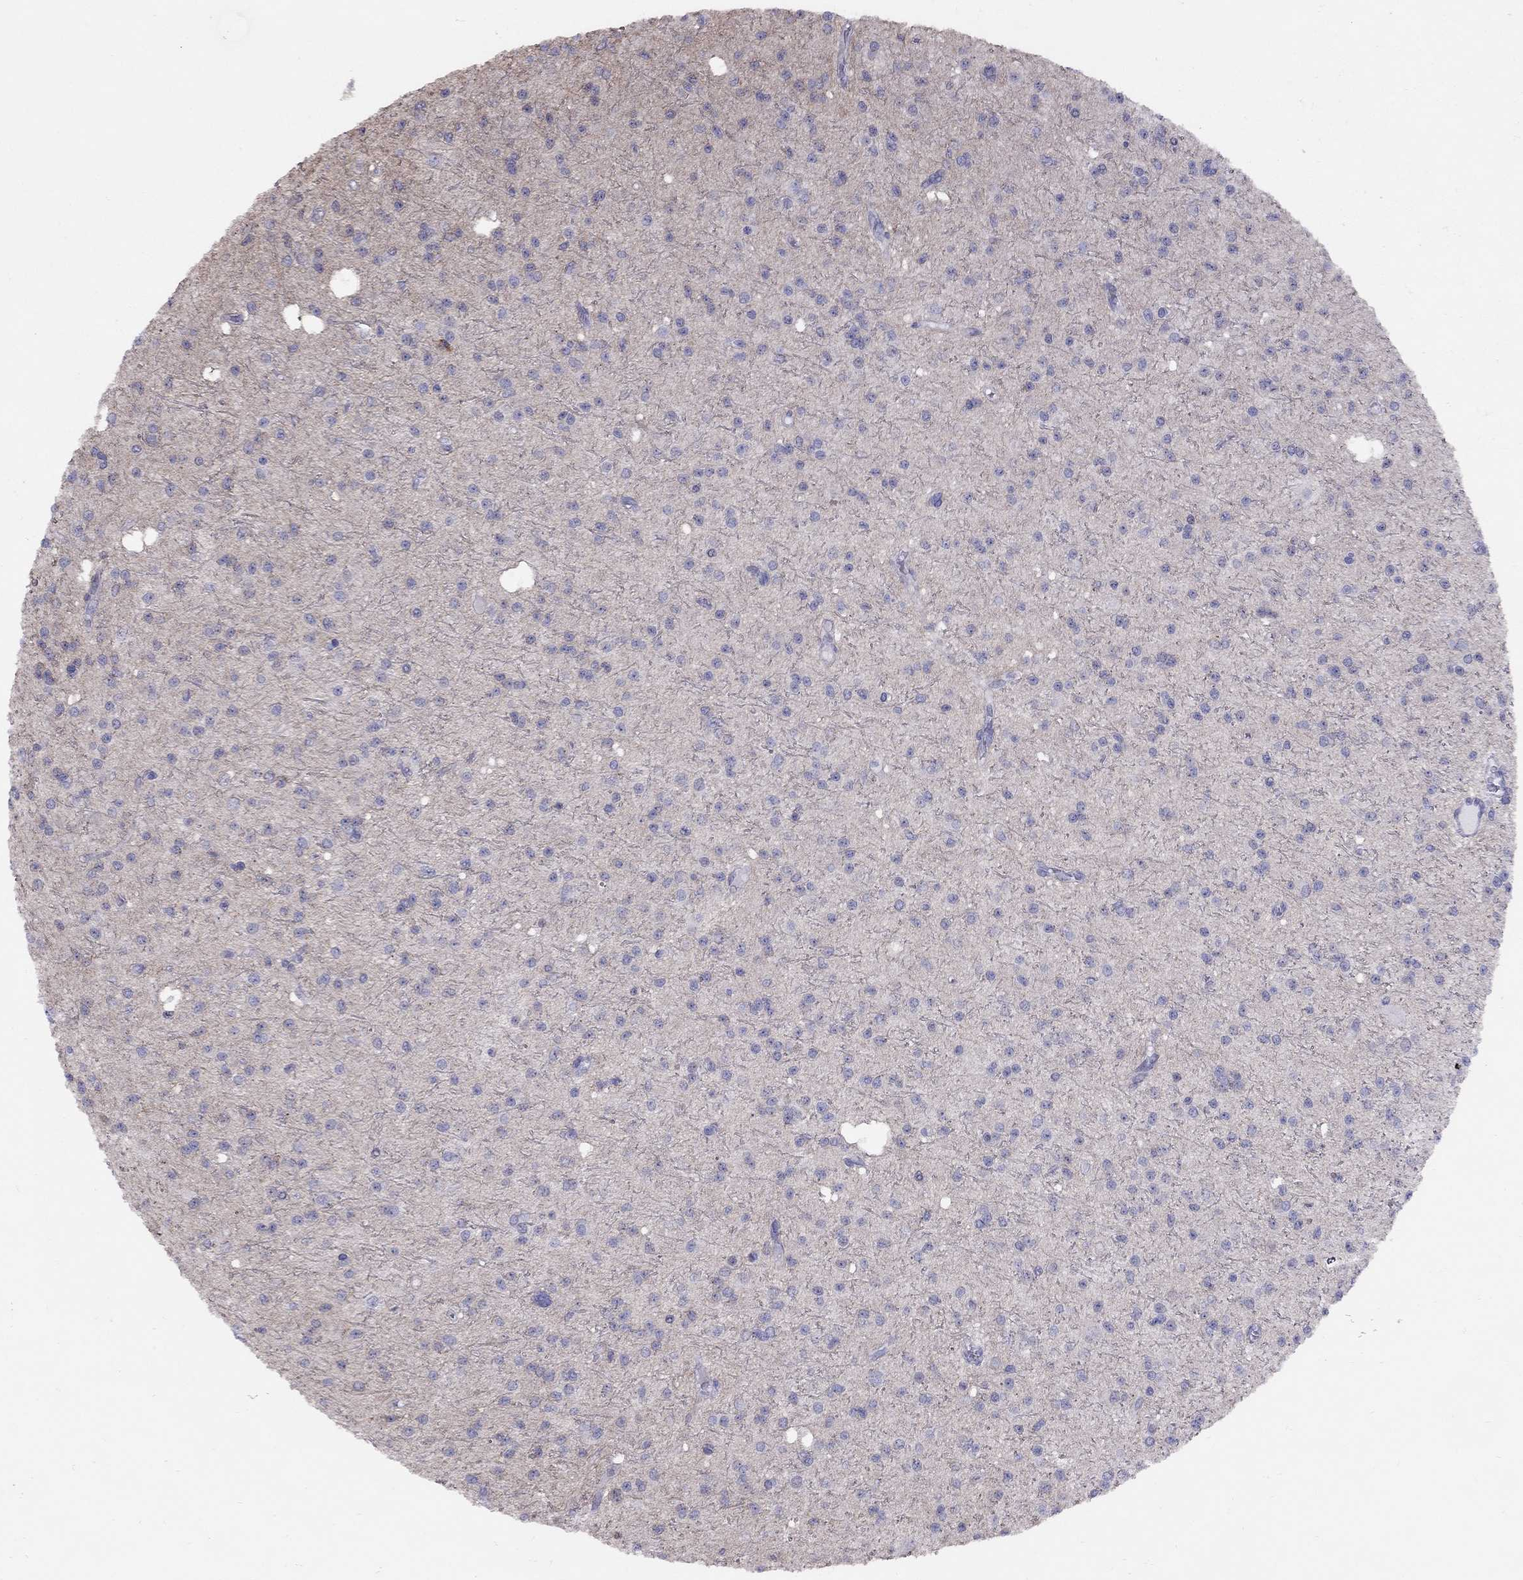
{"staining": {"intensity": "negative", "quantity": "none", "location": "none"}, "tissue": "glioma", "cell_type": "Tumor cells", "image_type": "cancer", "snomed": [{"axis": "morphology", "description": "Glioma, malignant, Low grade"}, {"axis": "topography", "description": "Brain"}], "caption": "Immunohistochemical staining of low-grade glioma (malignant) exhibits no significant staining in tumor cells.", "gene": "MAGEB4", "patient": {"sex": "male", "age": 27}}